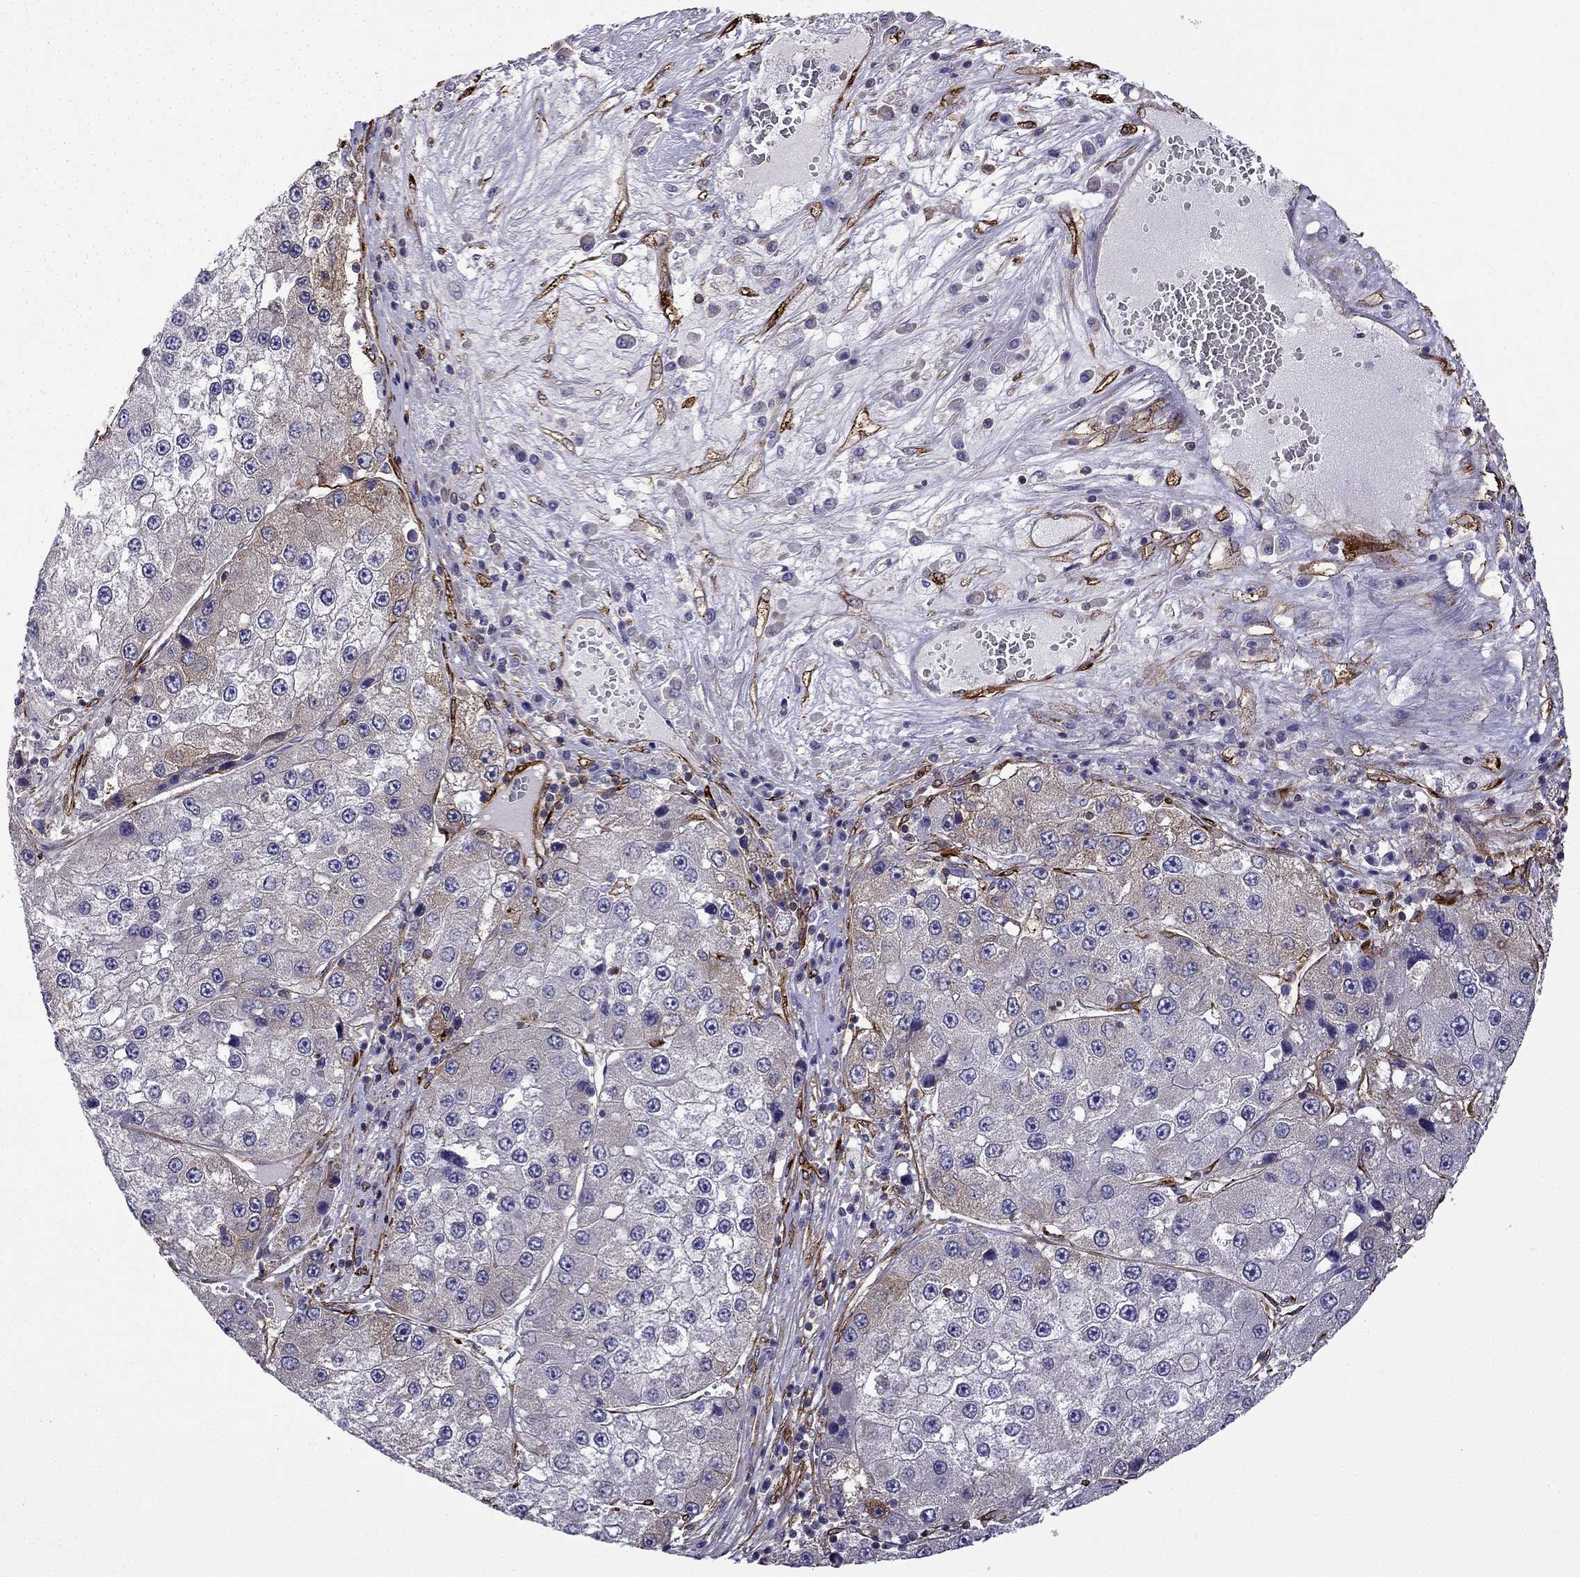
{"staining": {"intensity": "moderate", "quantity": "<25%", "location": "cytoplasmic/membranous"}, "tissue": "liver cancer", "cell_type": "Tumor cells", "image_type": "cancer", "snomed": [{"axis": "morphology", "description": "Carcinoma, Hepatocellular, NOS"}, {"axis": "topography", "description": "Liver"}], "caption": "Immunohistochemical staining of human hepatocellular carcinoma (liver) reveals low levels of moderate cytoplasmic/membranous positivity in about <25% of tumor cells.", "gene": "MAP4", "patient": {"sex": "female", "age": 73}}